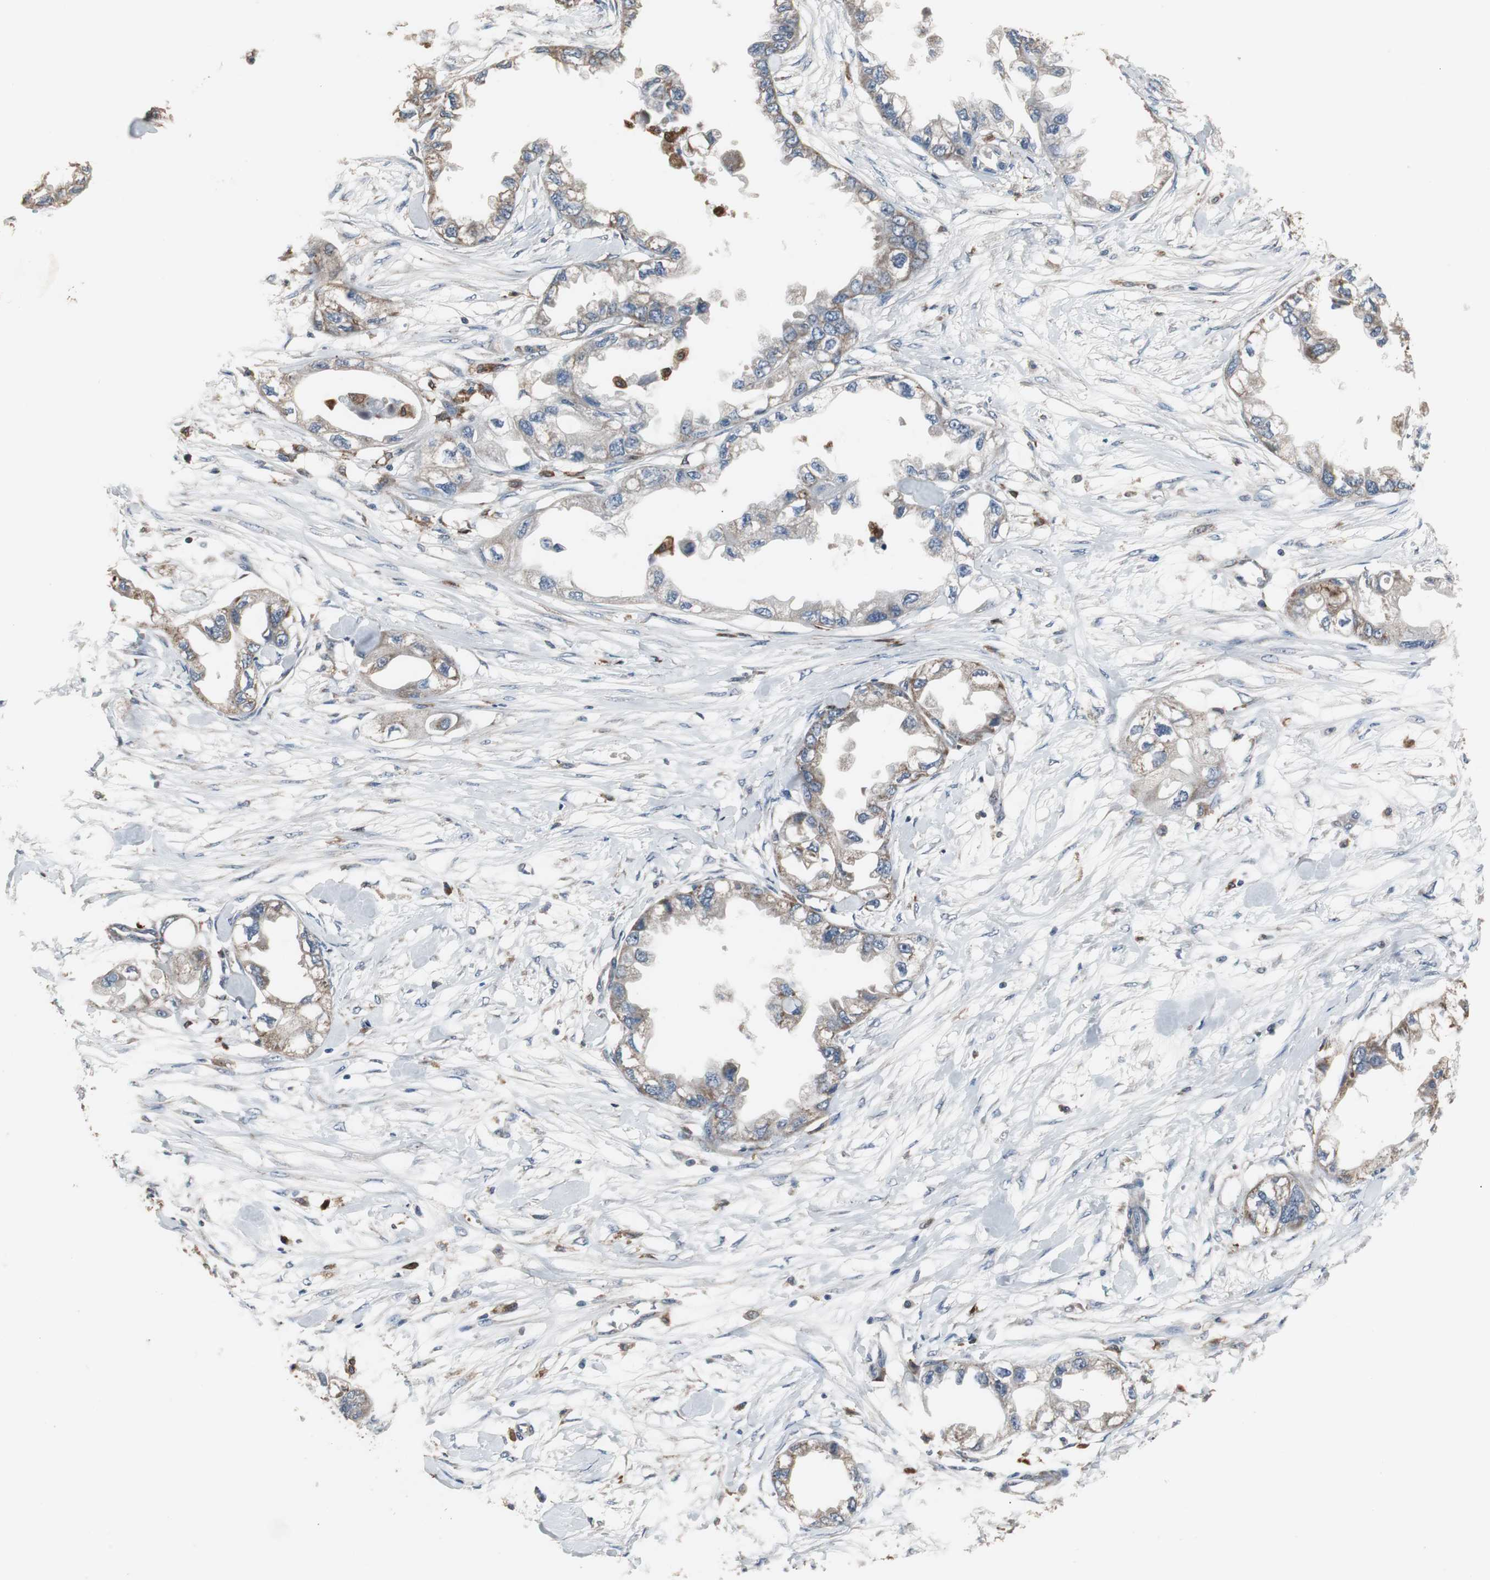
{"staining": {"intensity": "moderate", "quantity": ">75%", "location": "cytoplasmic/membranous"}, "tissue": "endometrial cancer", "cell_type": "Tumor cells", "image_type": "cancer", "snomed": [{"axis": "morphology", "description": "Adenocarcinoma, NOS"}, {"axis": "topography", "description": "Endometrium"}], "caption": "An image of human endometrial cancer stained for a protein exhibits moderate cytoplasmic/membranous brown staining in tumor cells.", "gene": "NCF2", "patient": {"sex": "female", "age": 67}}